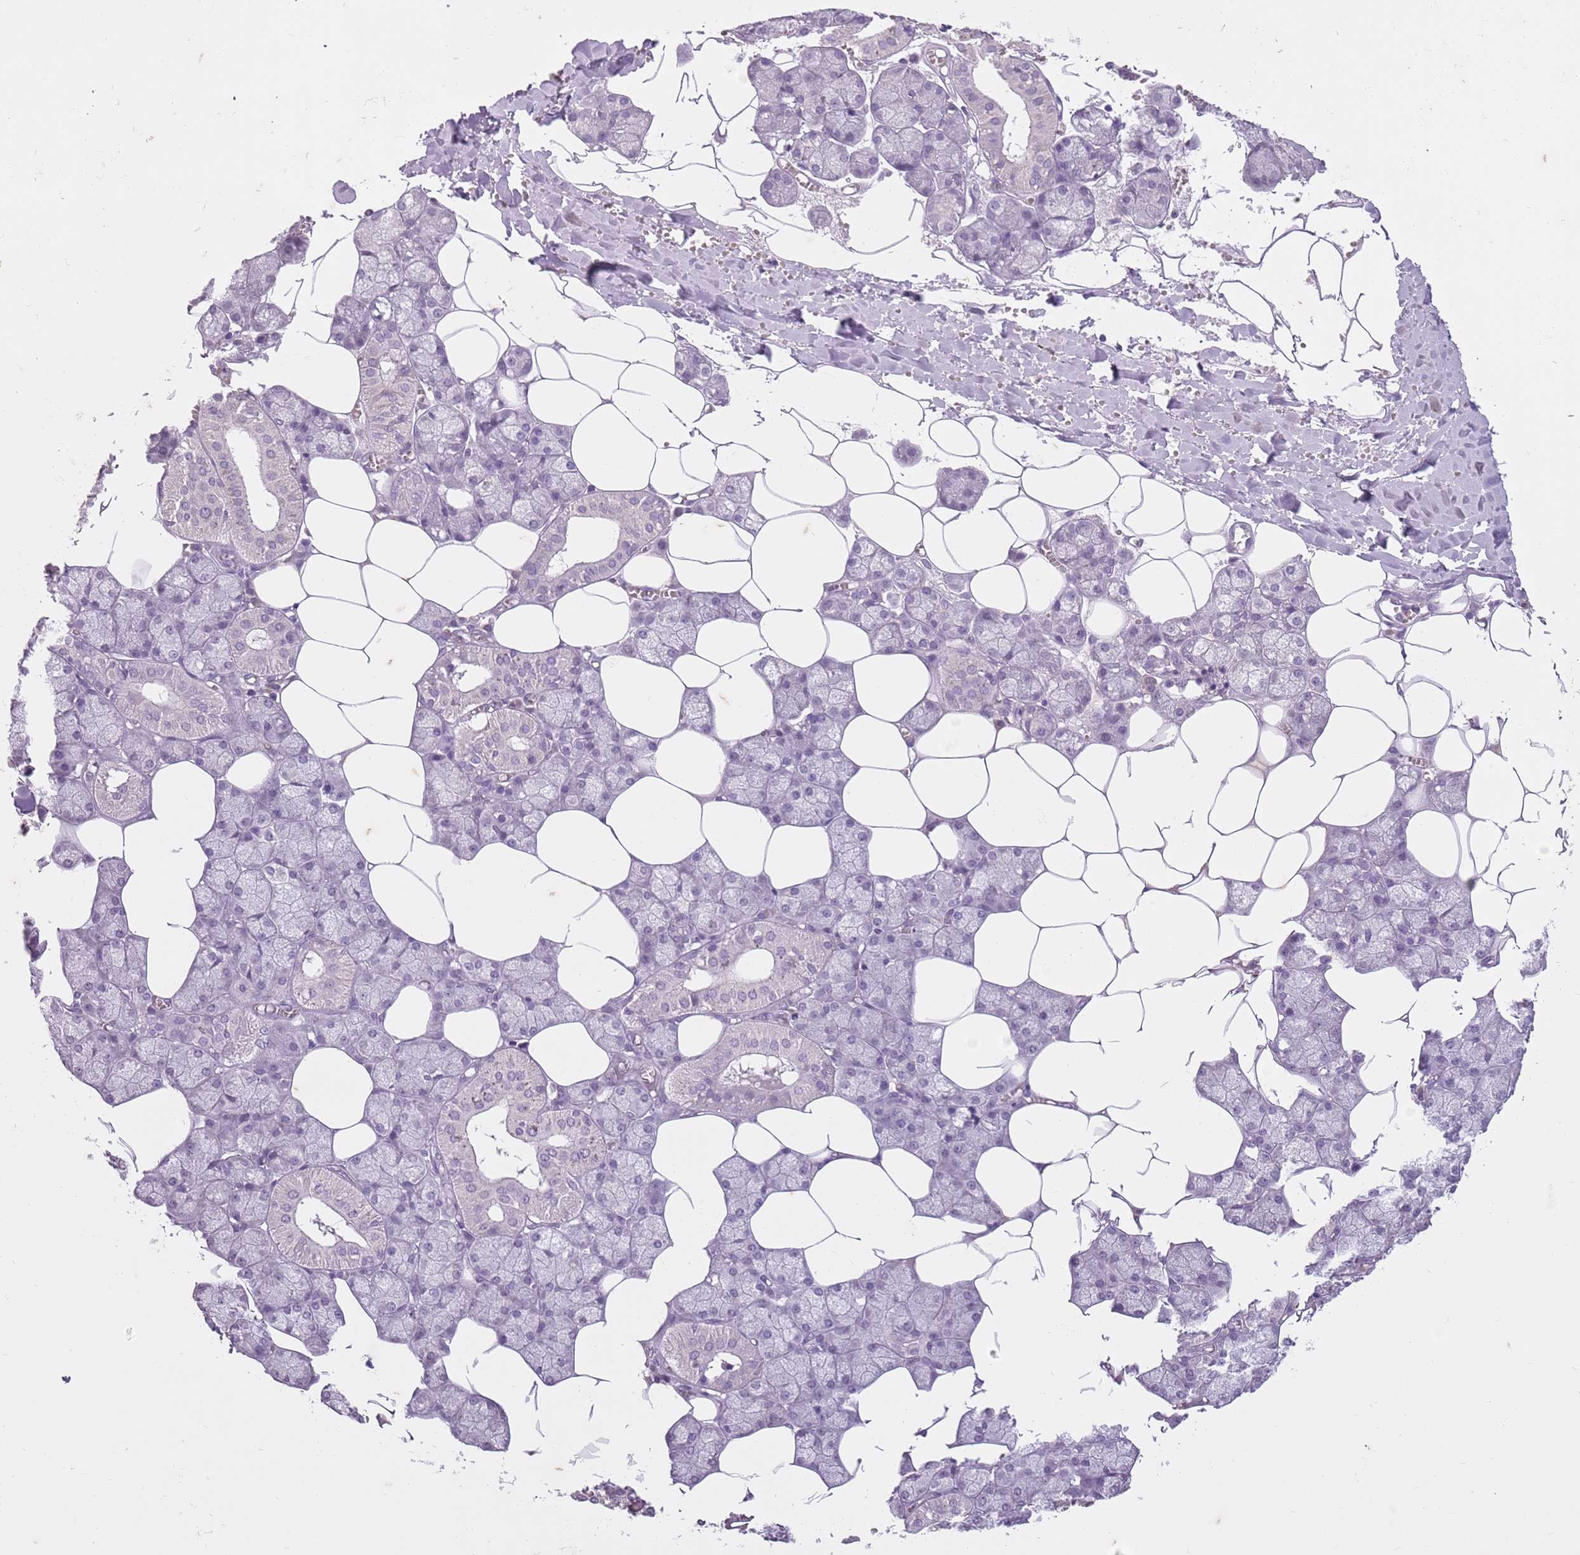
{"staining": {"intensity": "negative", "quantity": "none", "location": "none"}, "tissue": "salivary gland", "cell_type": "Glandular cells", "image_type": "normal", "snomed": [{"axis": "morphology", "description": "Normal tissue, NOS"}, {"axis": "topography", "description": "Salivary gland"}], "caption": "High power microscopy image of an IHC micrograph of unremarkable salivary gland, revealing no significant positivity in glandular cells. (Stains: DAB immunohistochemistry (IHC) with hematoxylin counter stain, Microscopy: brightfield microscopy at high magnification).", "gene": "SLC35E3", "patient": {"sex": "male", "age": 62}}